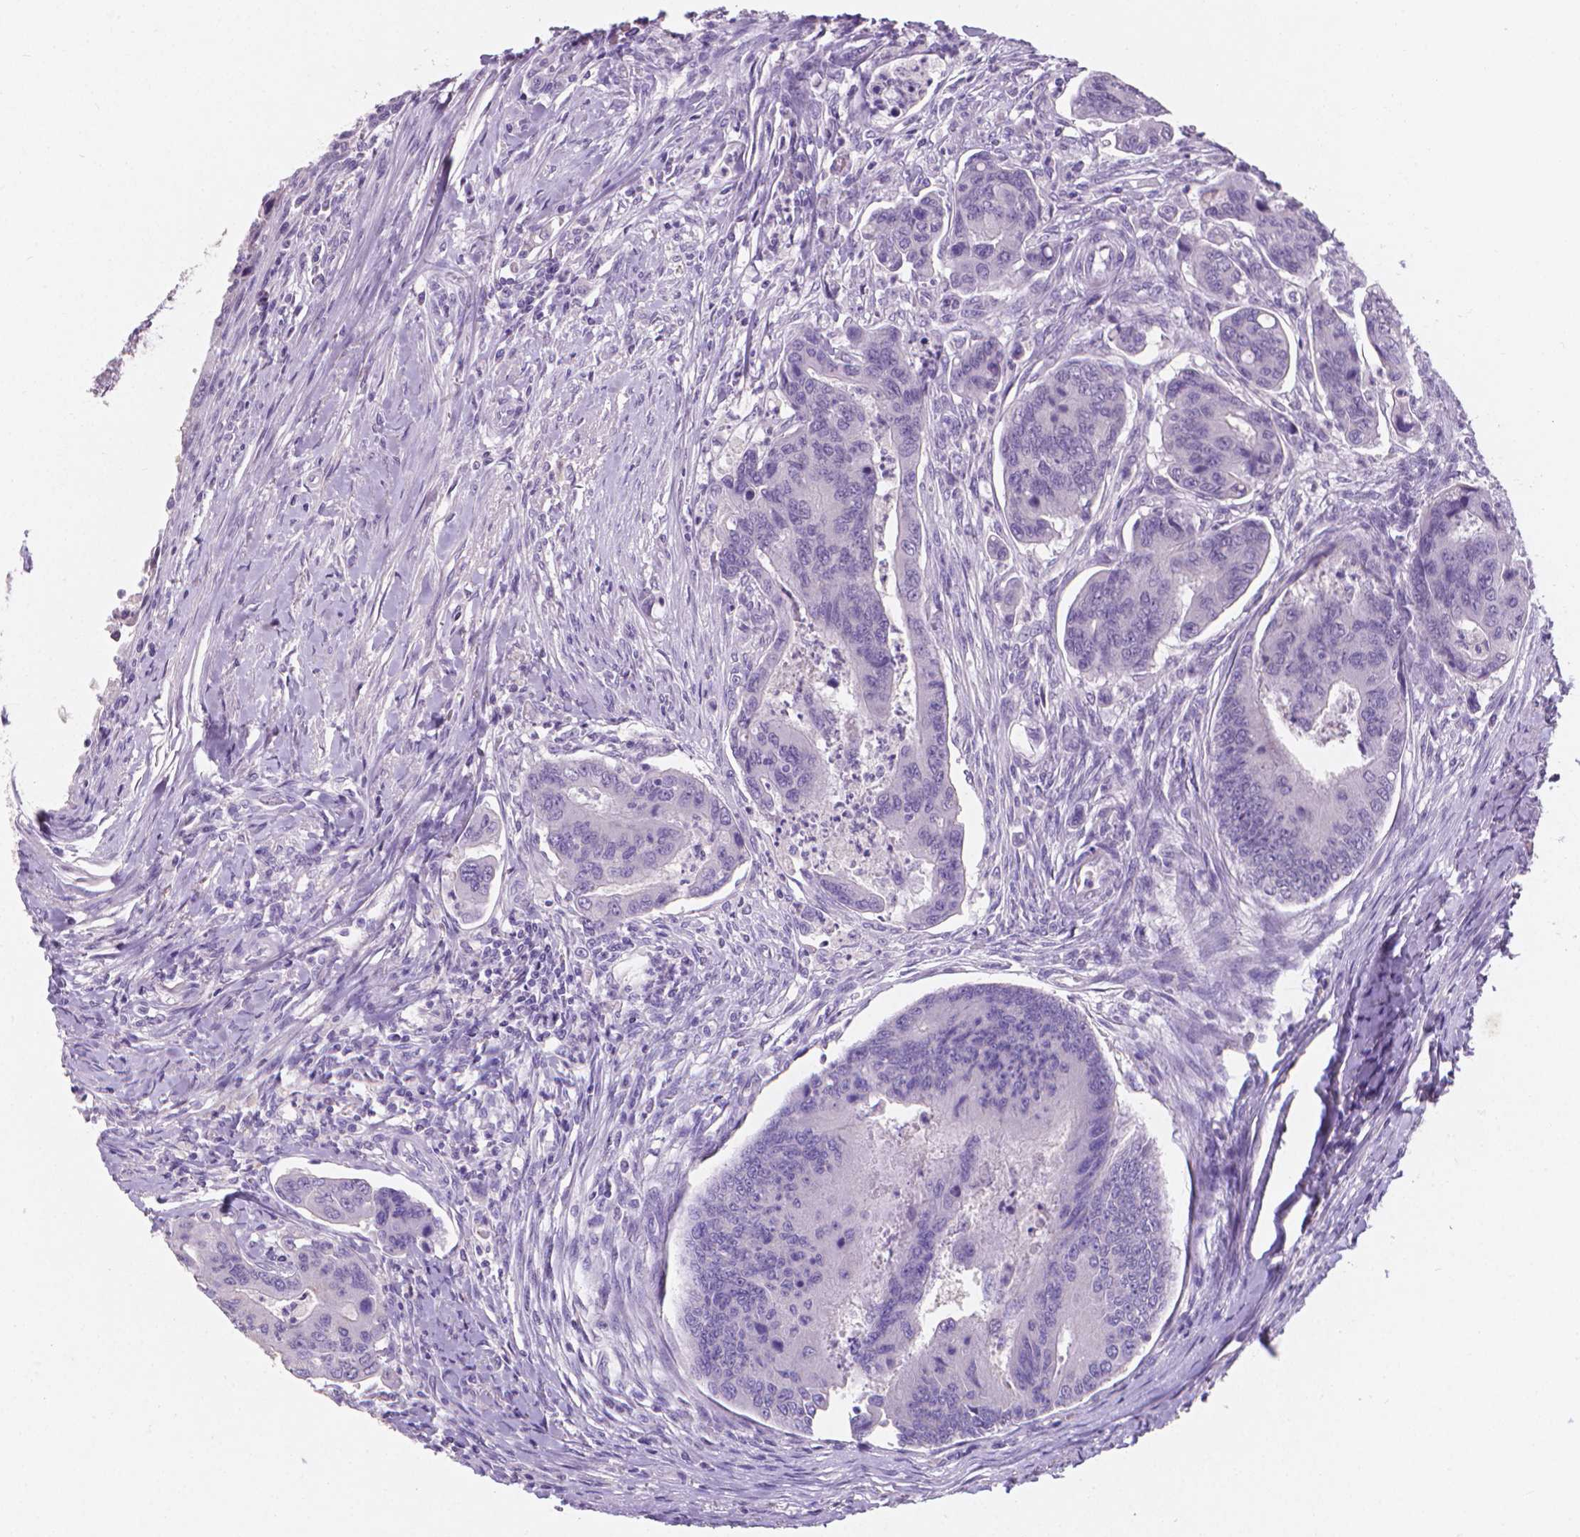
{"staining": {"intensity": "negative", "quantity": "none", "location": "none"}, "tissue": "colorectal cancer", "cell_type": "Tumor cells", "image_type": "cancer", "snomed": [{"axis": "morphology", "description": "Adenocarcinoma, NOS"}, {"axis": "topography", "description": "Colon"}], "caption": "A histopathology image of human colorectal cancer is negative for staining in tumor cells.", "gene": "XPNPEP2", "patient": {"sex": "female", "age": 67}}